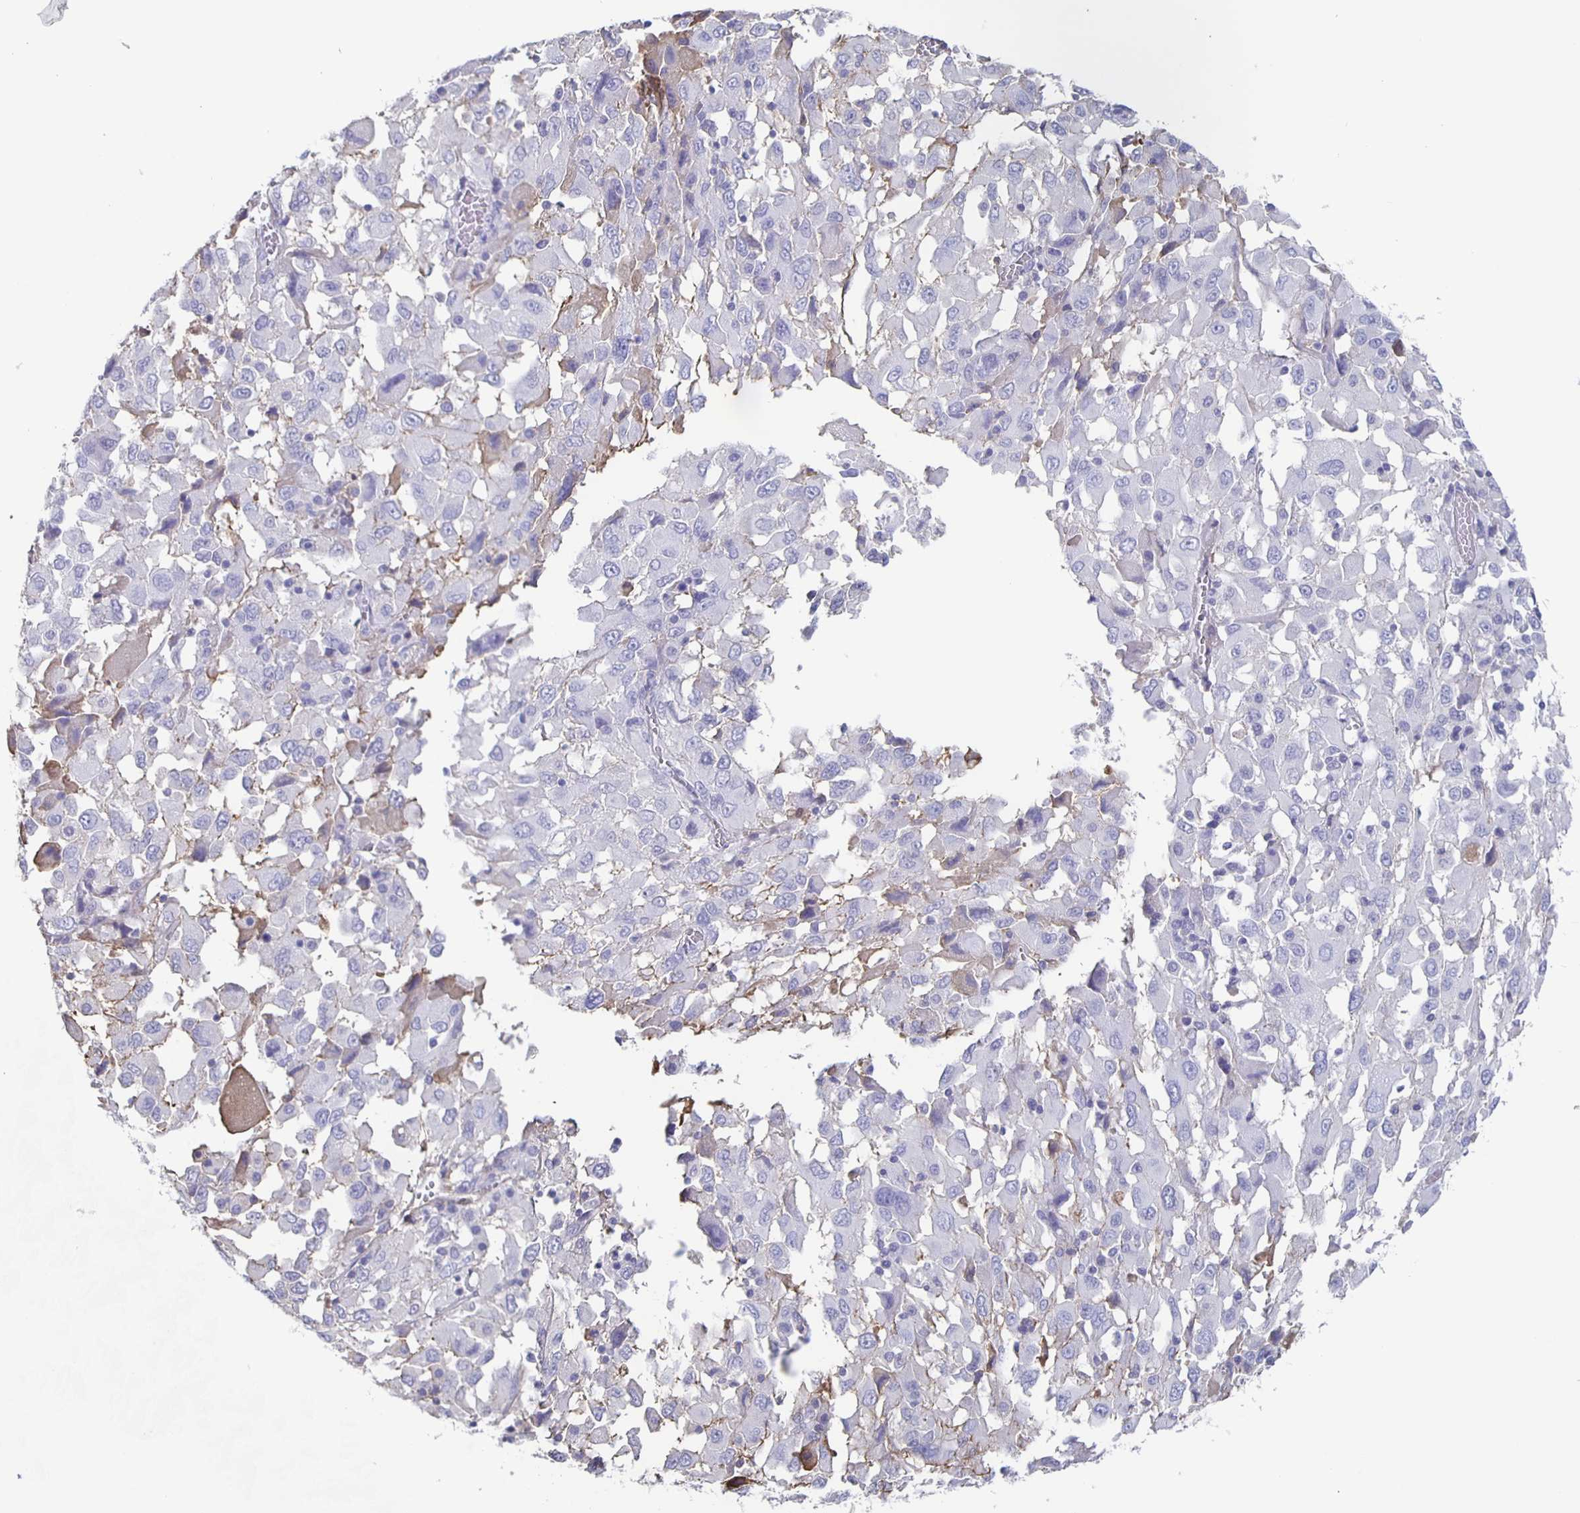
{"staining": {"intensity": "negative", "quantity": "none", "location": "none"}, "tissue": "melanoma", "cell_type": "Tumor cells", "image_type": "cancer", "snomed": [{"axis": "morphology", "description": "Malignant melanoma, Metastatic site"}, {"axis": "topography", "description": "Soft tissue"}], "caption": "Tumor cells show no significant protein staining in malignant melanoma (metastatic site).", "gene": "FGA", "patient": {"sex": "male", "age": 50}}